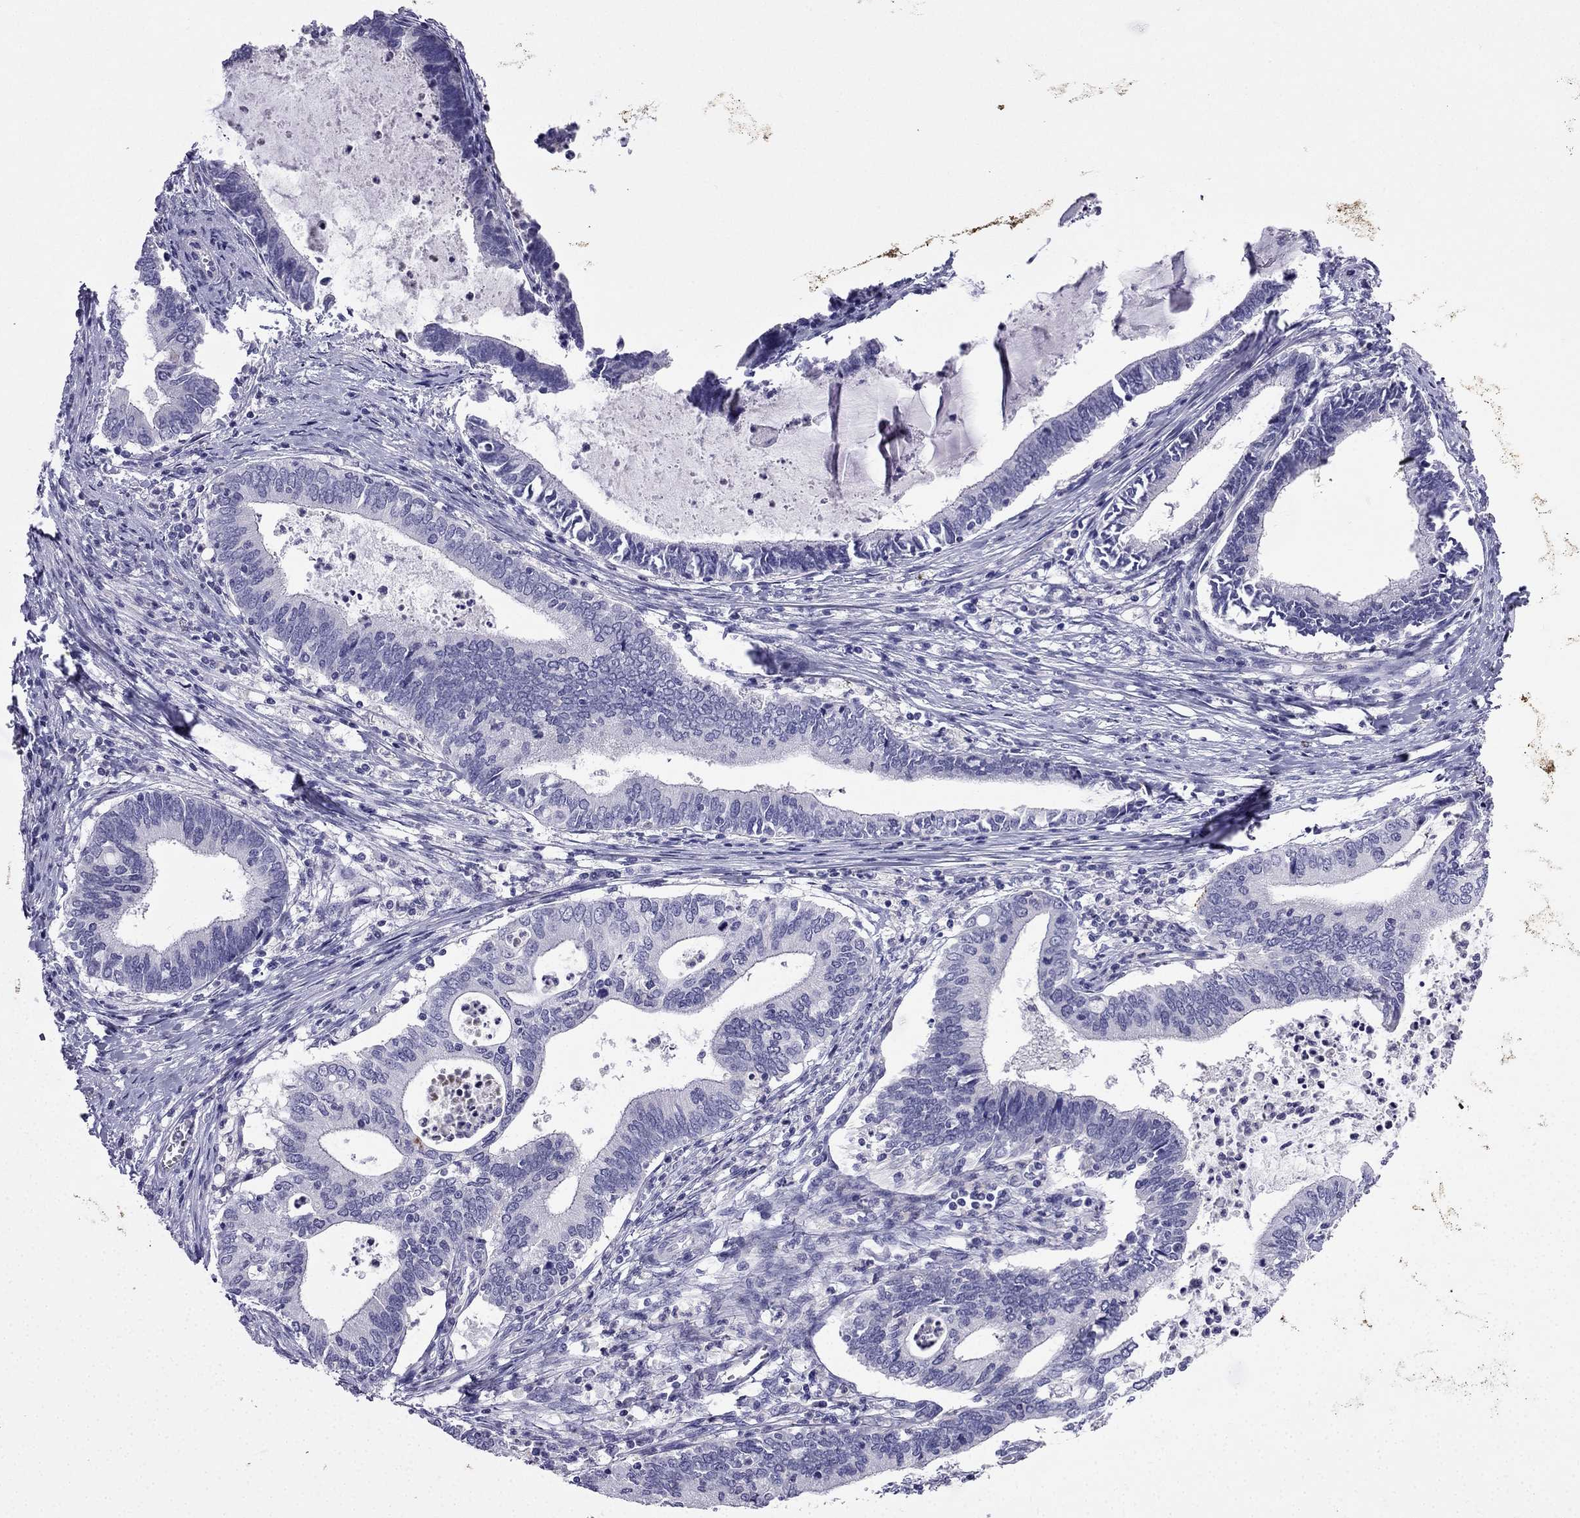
{"staining": {"intensity": "negative", "quantity": "none", "location": "none"}, "tissue": "cervical cancer", "cell_type": "Tumor cells", "image_type": "cancer", "snomed": [{"axis": "morphology", "description": "Adenocarcinoma, NOS"}, {"axis": "topography", "description": "Cervix"}], "caption": "The histopathology image exhibits no significant staining in tumor cells of cervical adenocarcinoma. (DAB immunohistochemistry visualized using brightfield microscopy, high magnification).", "gene": "GJA8", "patient": {"sex": "female", "age": 42}}